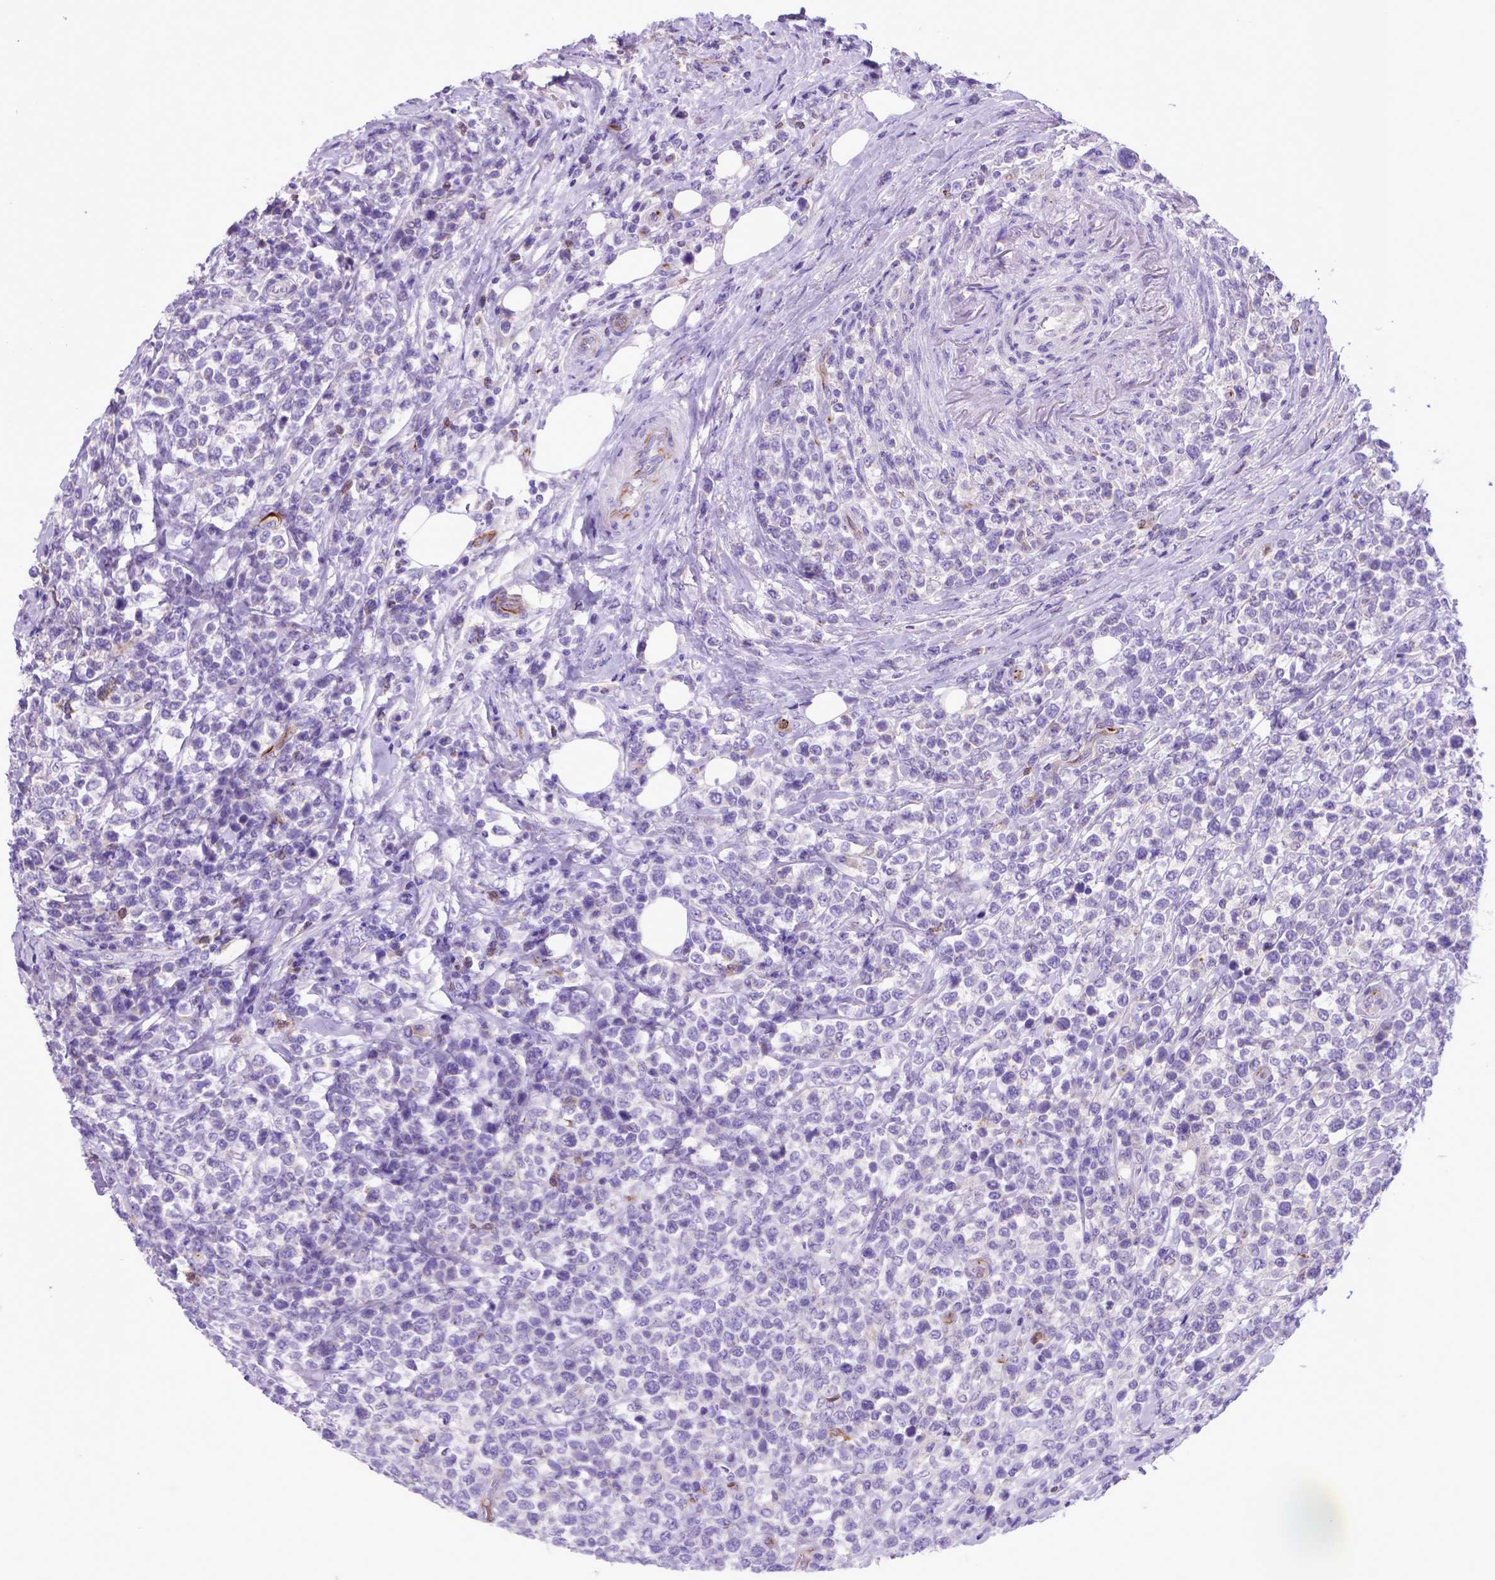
{"staining": {"intensity": "negative", "quantity": "none", "location": "none"}, "tissue": "lymphoma", "cell_type": "Tumor cells", "image_type": "cancer", "snomed": [{"axis": "morphology", "description": "Malignant lymphoma, non-Hodgkin's type, High grade"}, {"axis": "topography", "description": "Soft tissue"}], "caption": "High magnification brightfield microscopy of malignant lymphoma, non-Hodgkin's type (high-grade) stained with DAB (brown) and counterstained with hematoxylin (blue): tumor cells show no significant expression.", "gene": "LZTR1", "patient": {"sex": "female", "age": 56}}